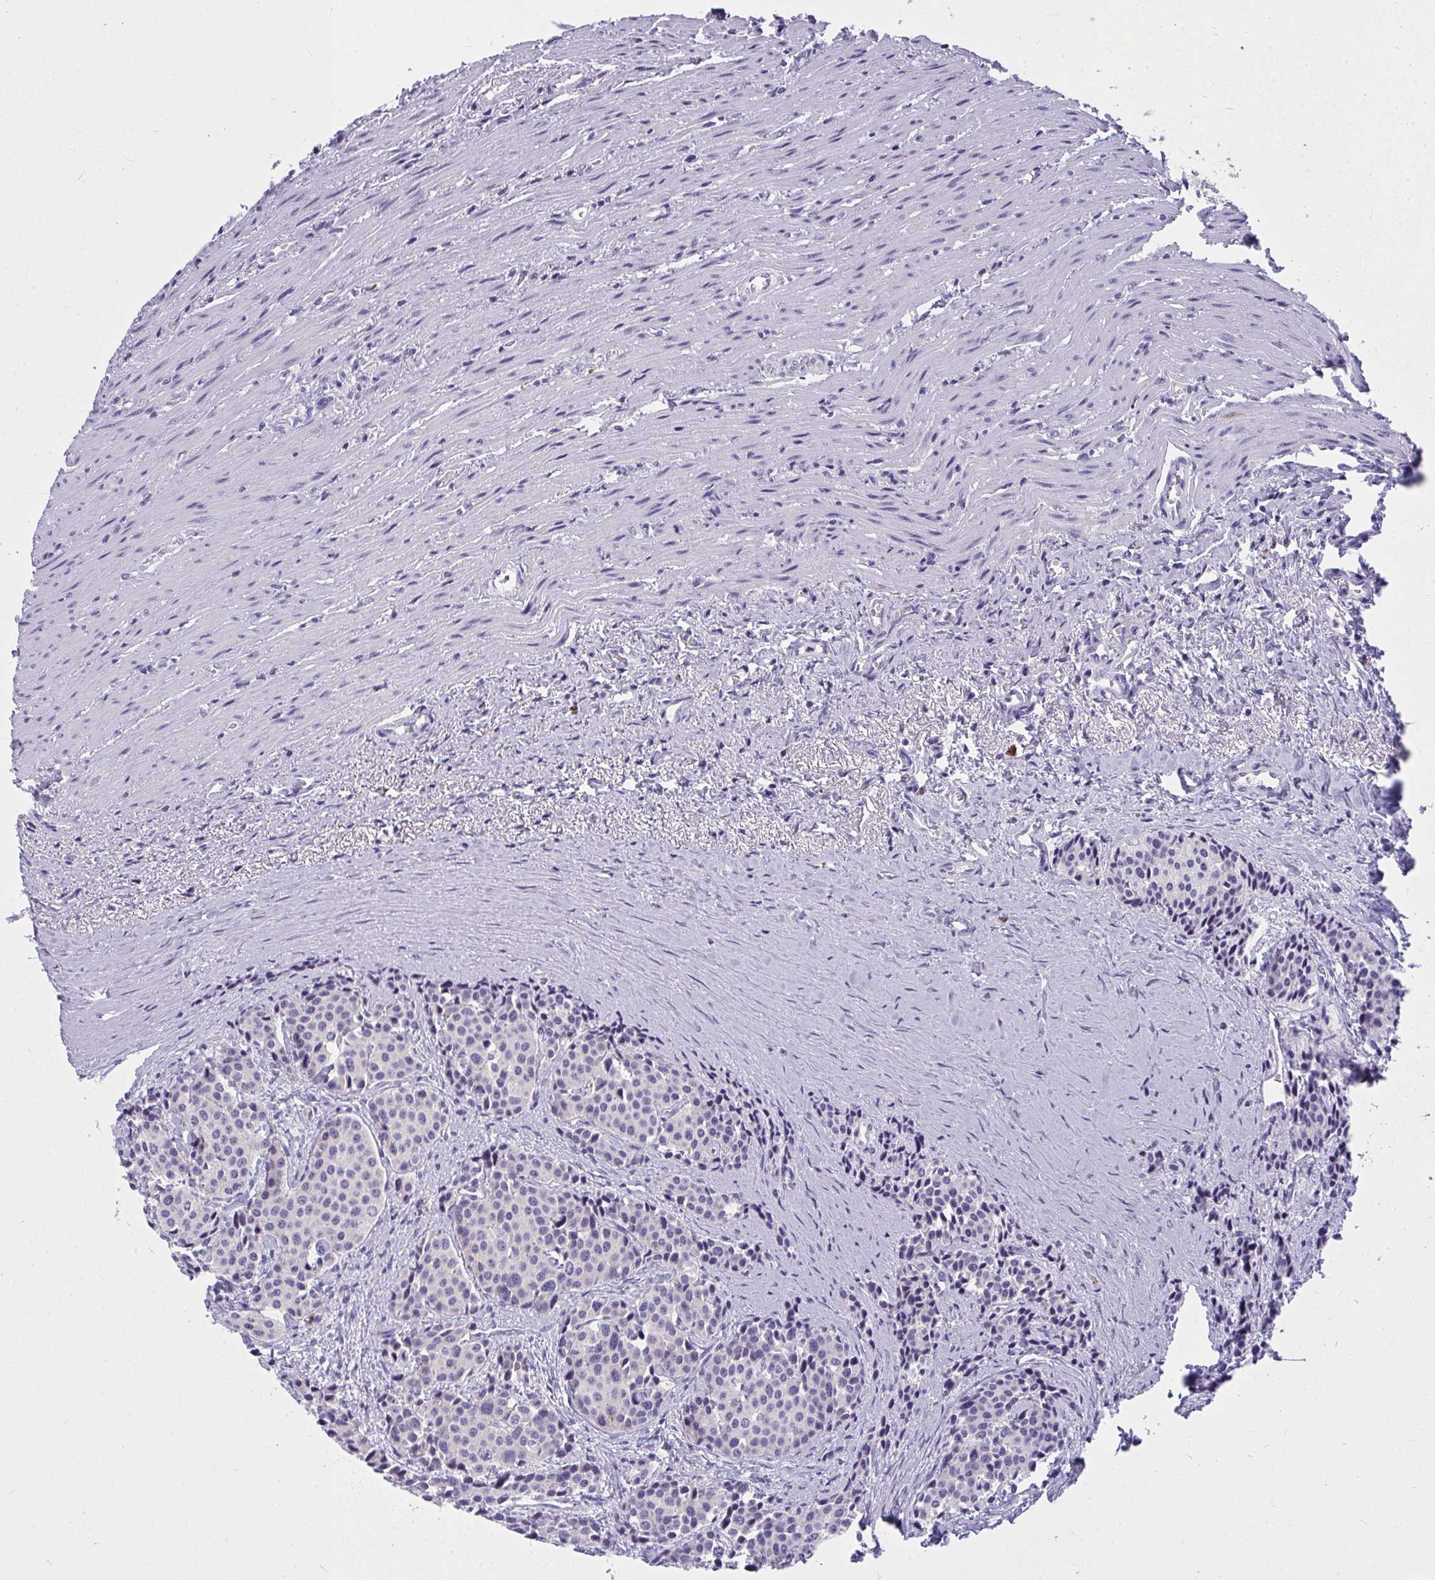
{"staining": {"intensity": "negative", "quantity": "none", "location": "none"}, "tissue": "carcinoid", "cell_type": "Tumor cells", "image_type": "cancer", "snomed": [{"axis": "morphology", "description": "Carcinoid, malignant, NOS"}, {"axis": "topography", "description": "Small intestine"}], "caption": "High power microscopy micrograph of an IHC micrograph of carcinoid, revealing no significant staining in tumor cells.", "gene": "TSBP1", "patient": {"sex": "male", "age": 73}}